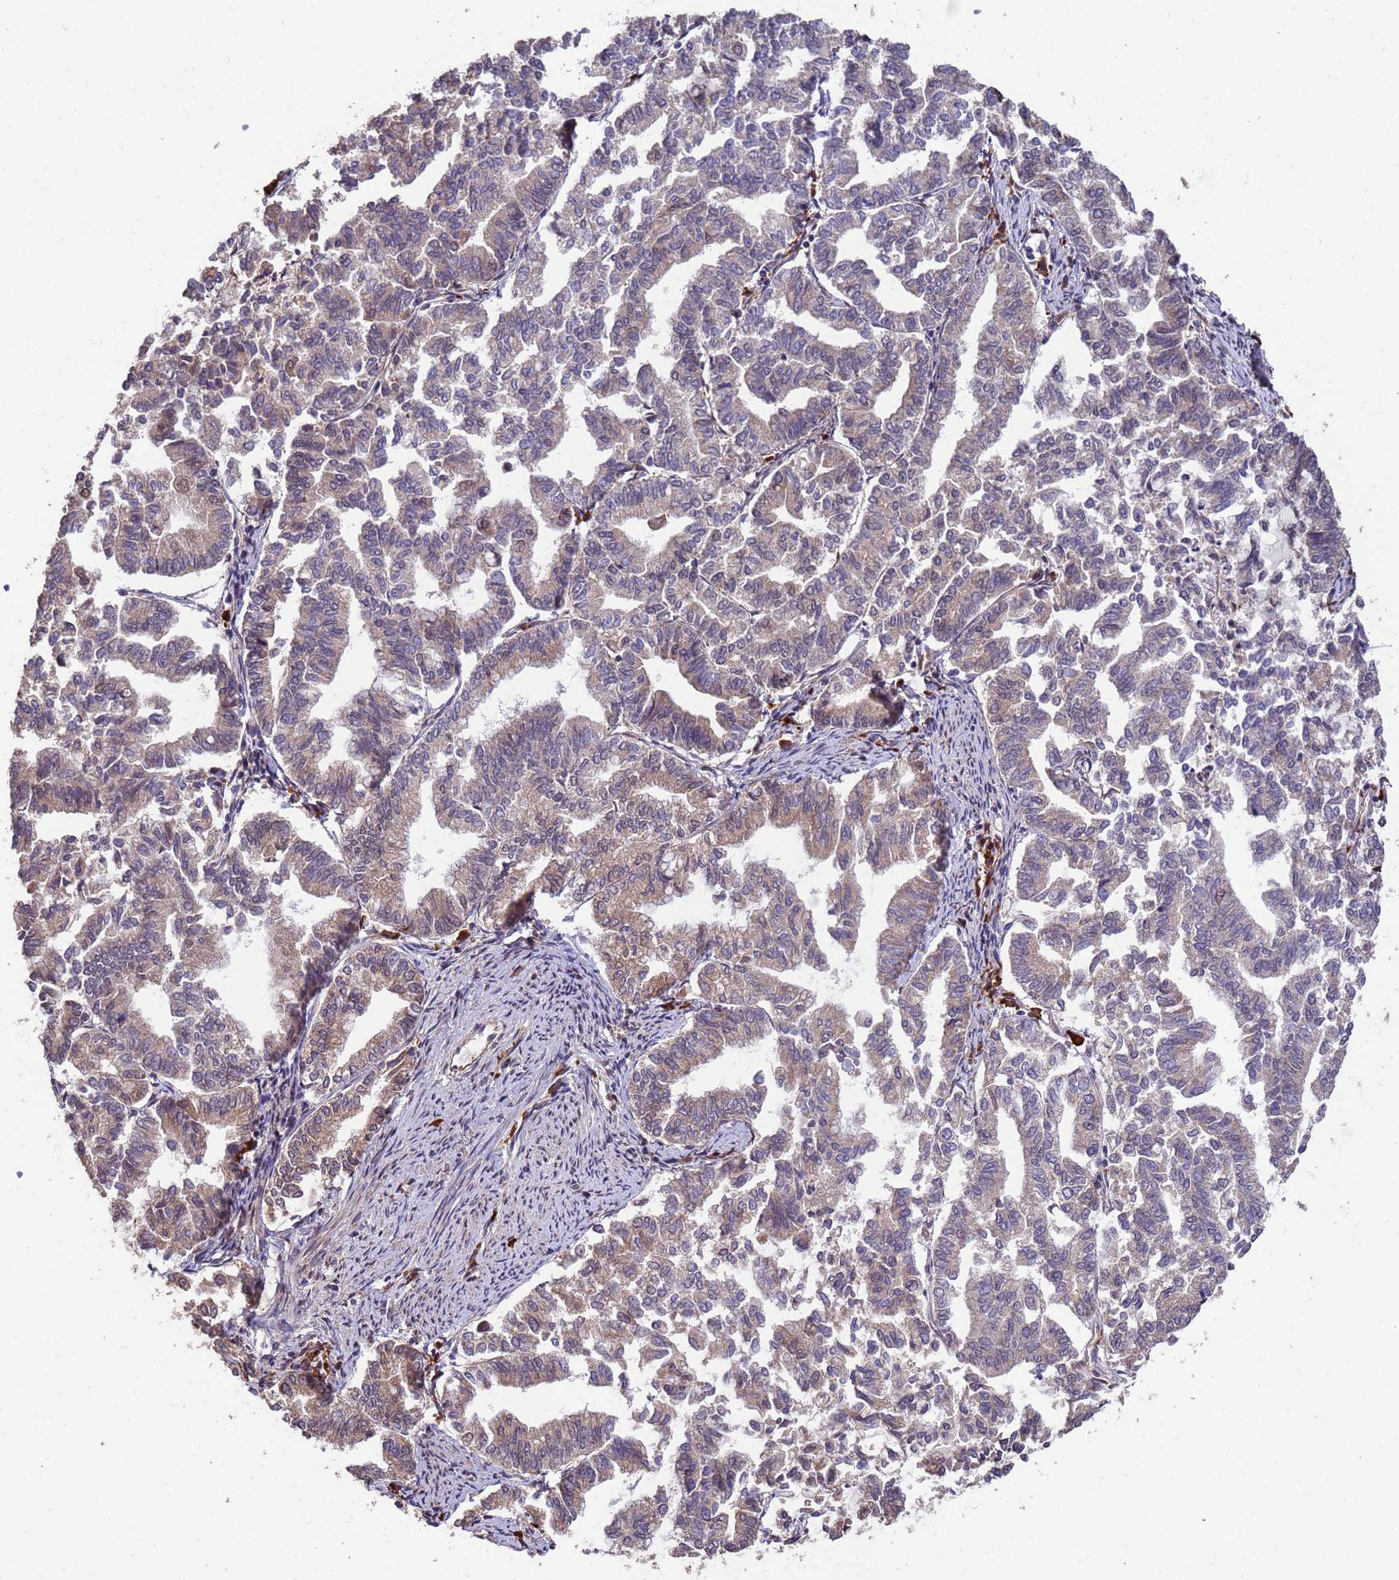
{"staining": {"intensity": "weak", "quantity": "25%-75%", "location": "cytoplasmic/membranous"}, "tissue": "endometrial cancer", "cell_type": "Tumor cells", "image_type": "cancer", "snomed": [{"axis": "morphology", "description": "Adenocarcinoma, NOS"}, {"axis": "topography", "description": "Endometrium"}], "caption": "An image showing weak cytoplasmic/membranous positivity in about 25%-75% of tumor cells in endometrial adenocarcinoma, as visualized by brown immunohistochemical staining.", "gene": "ZNF619", "patient": {"sex": "female", "age": 79}}